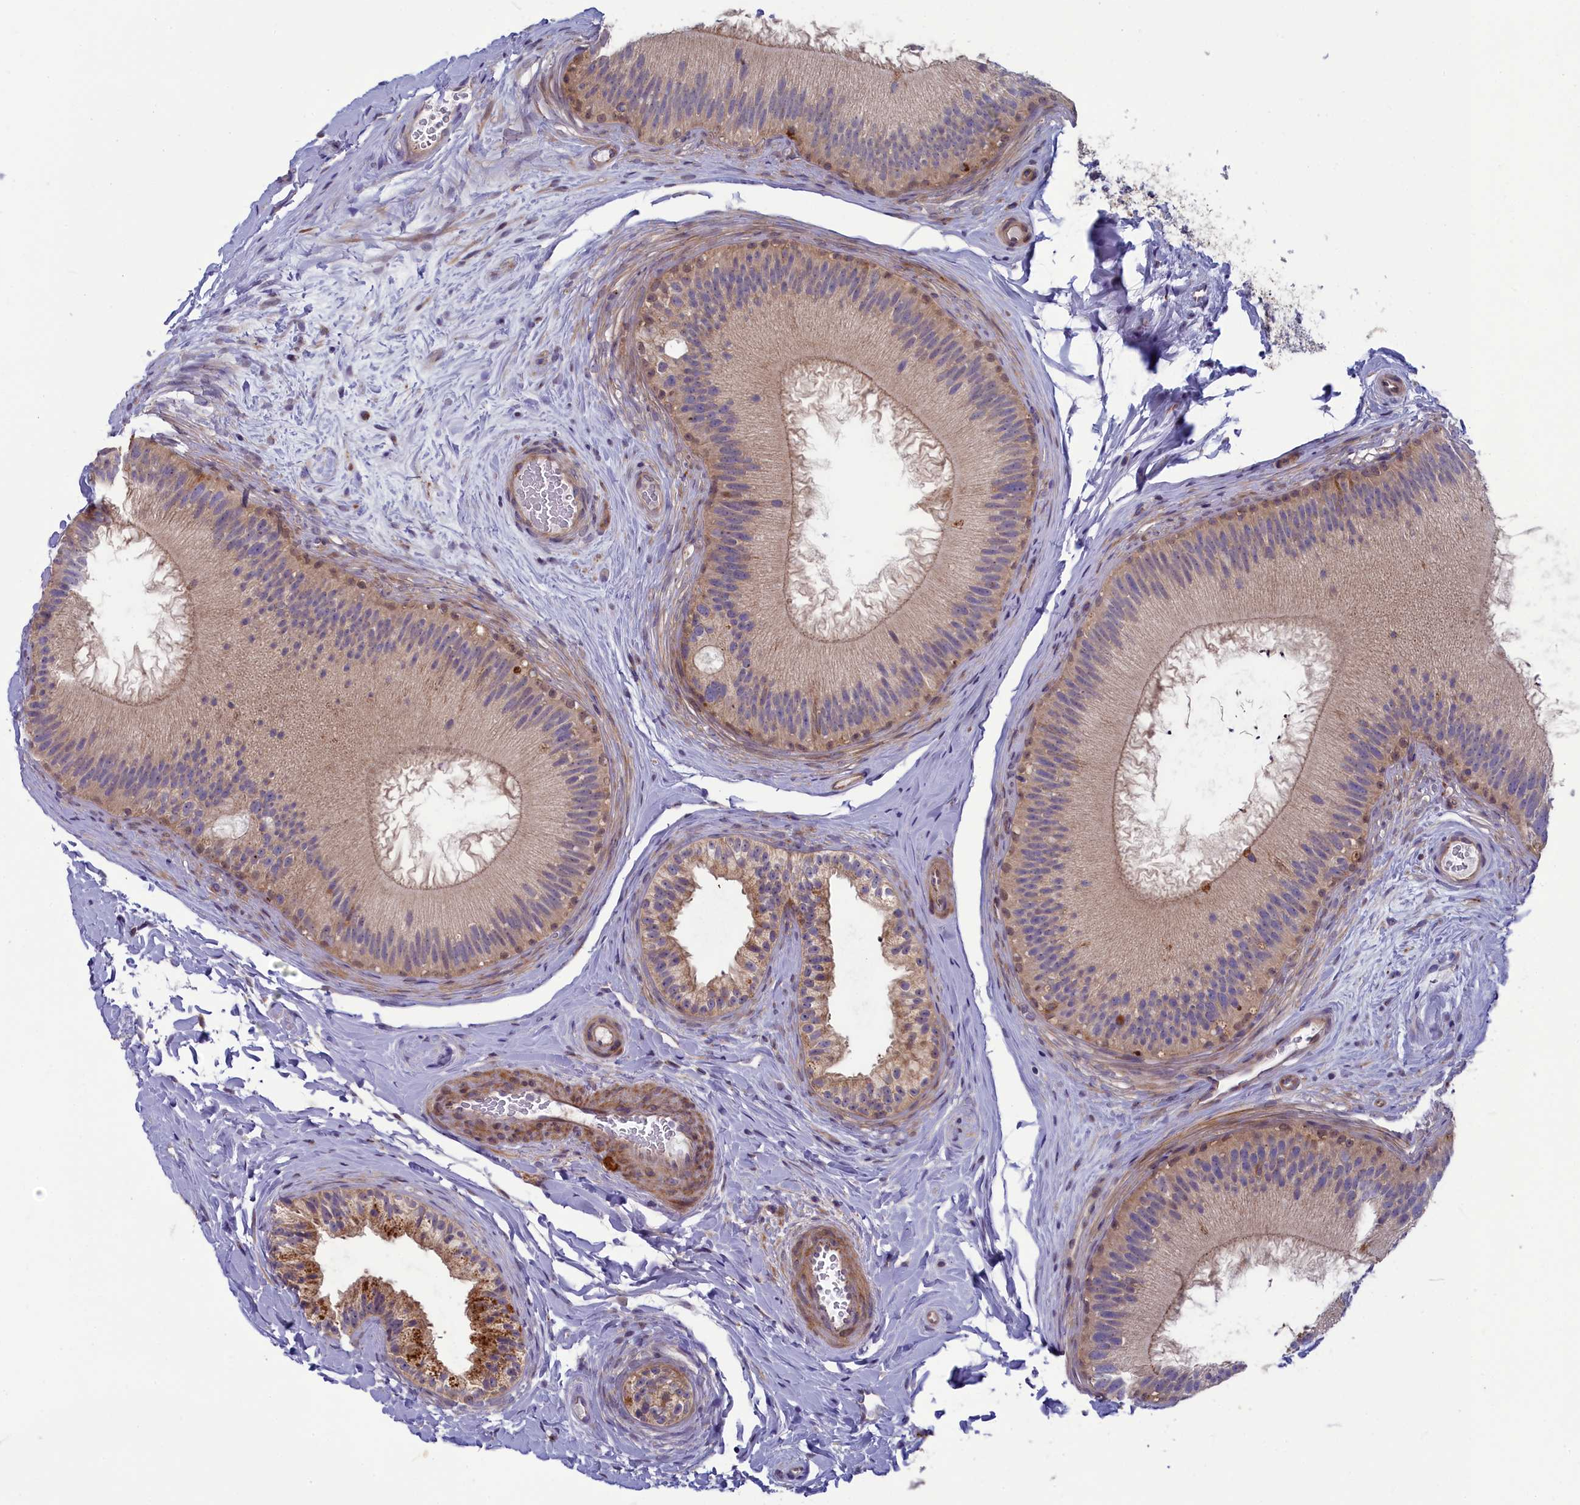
{"staining": {"intensity": "strong", "quantity": "<25%", "location": "cytoplasmic/membranous"}, "tissue": "epididymis", "cell_type": "Glandular cells", "image_type": "normal", "snomed": [{"axis": "morphology", "description": "Normal tissue, NOS"}, {"axis": "topography", "description": "Epididymis"}], "caption": "Approximately <25% of glandular cells in unremarkable human epididymis exhibit strong cytoplasmic/membranous protein positivity as visualized by brown immunohistochemical staining.", "gene": "BLTP2", "patient": {"sex": "male", "age": 45}}